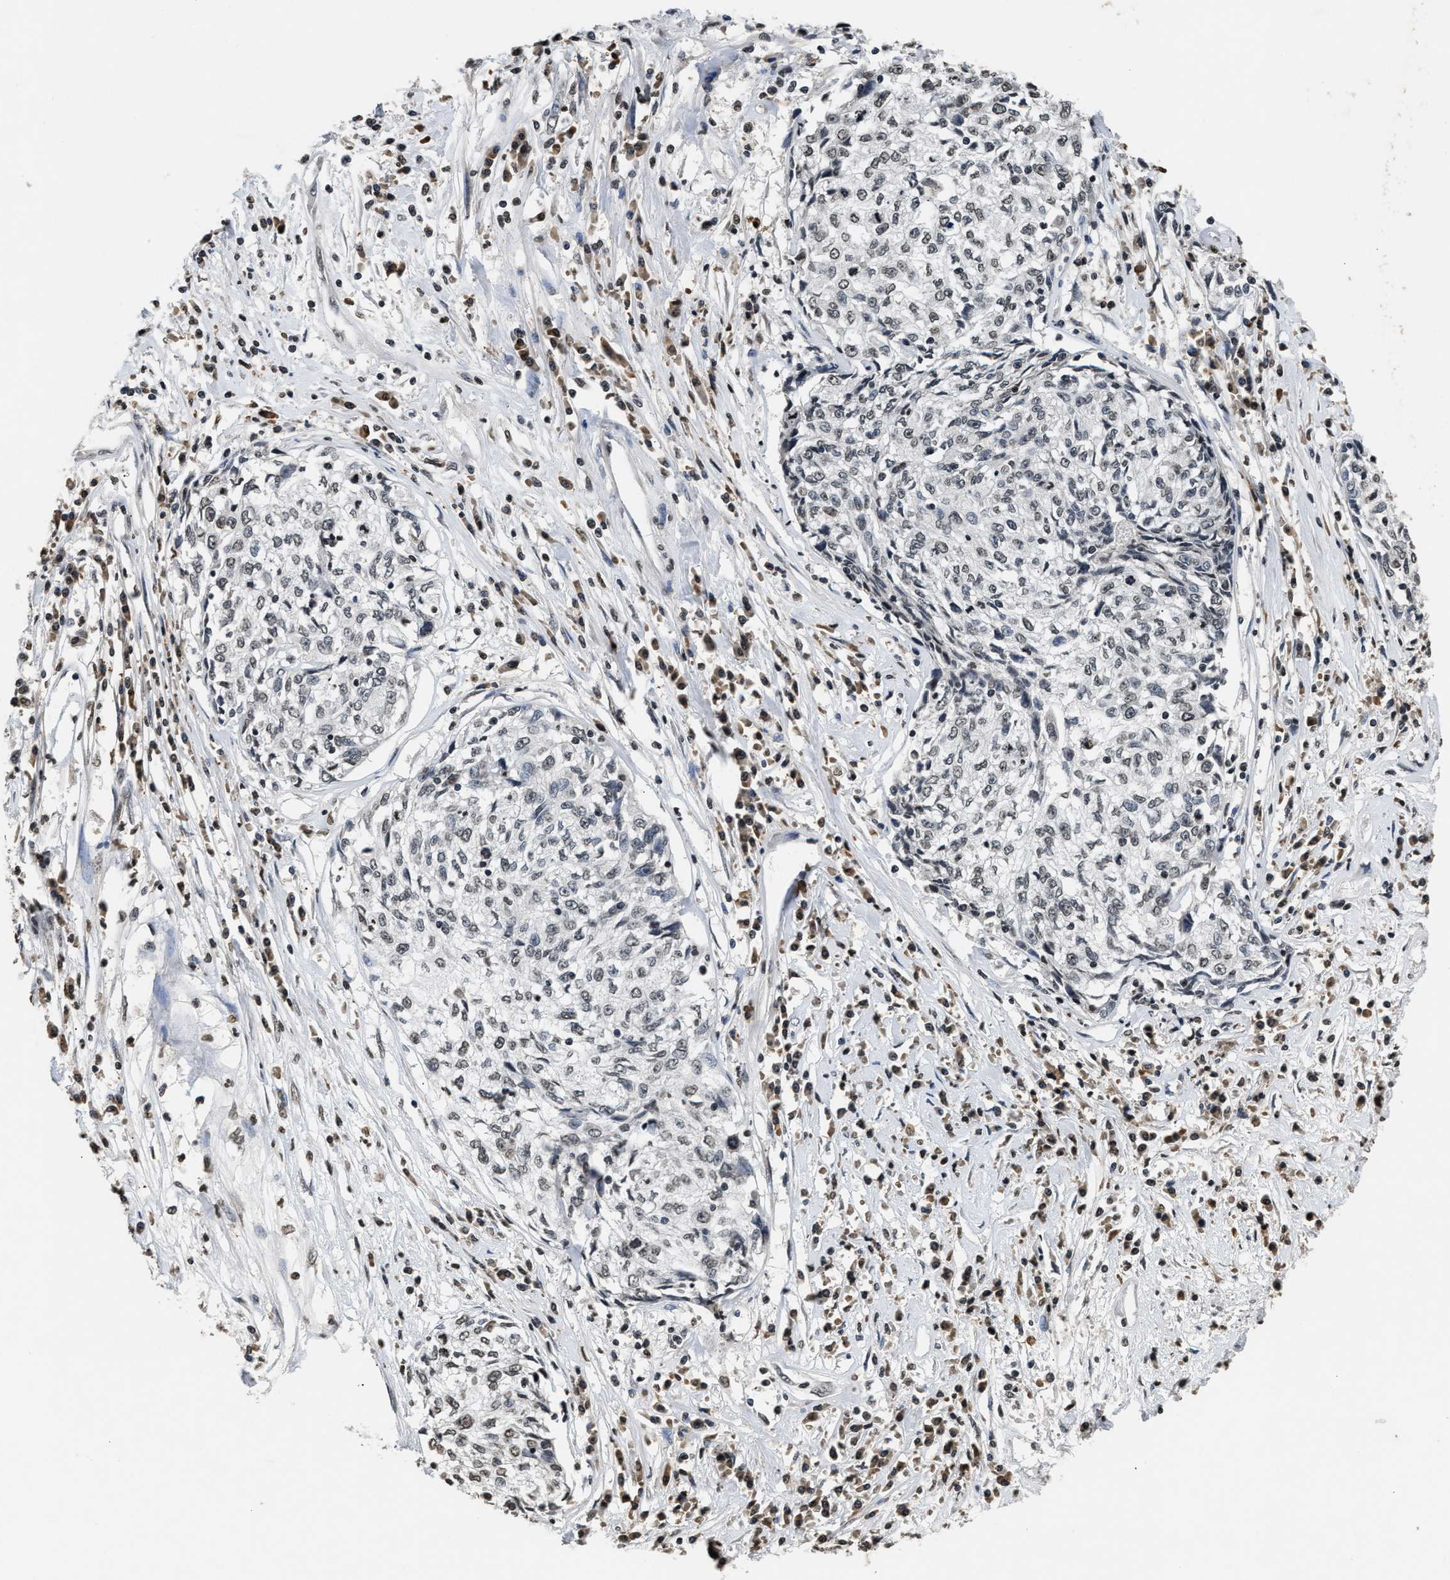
{"staining": {"intensity": "negative", "quantity": "none", "location": "none"}, "tissue": "cervical cancer", "cell_type": "Tumor cells", "image_type": "cancer", "snomed": [{"axis": "morphology", "description": "Squamous cell carcinoma, NOS"}, {"axis": "topography", "description": "Cervix"}], "caption": "A micrograph of human cervical squamous cell carcinoma is negative for staining in tumor cells. Nuclei are stained in blue.", "gene": "DNASE1L3", "patient": {"sex": "female", "age": 57}}